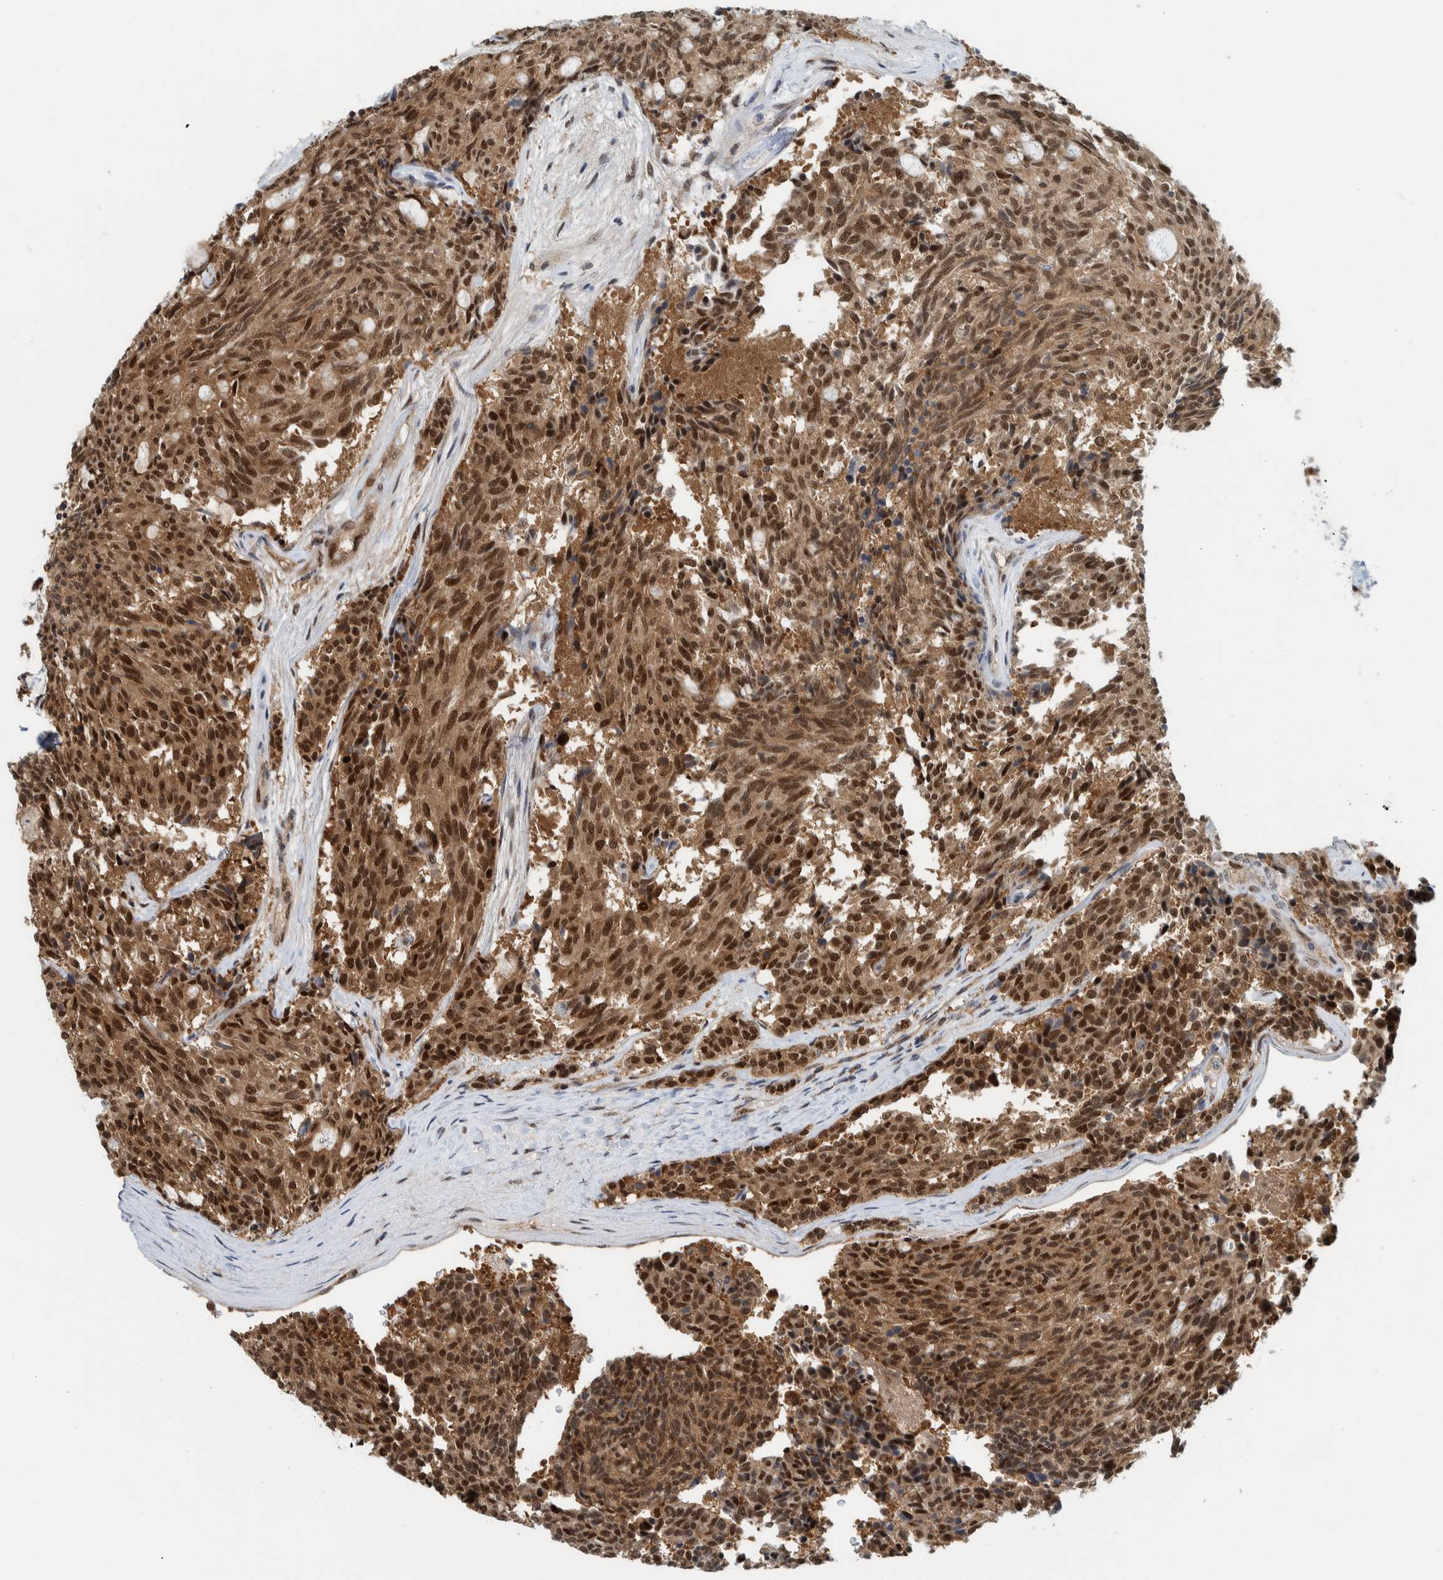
{"staining": {"intensity": "strong", "quantity": ">75%", "location": "cytoplasmic/membranous,nuclear"}, "tissue": "carcinoid", "cell_type": "Tumor cells", "image_type": "cancer", "snomed": [{"axis": "morphology", "description": "Carcinoid, malignant, NOS"}, {"axis": "topography", "description": "Pancreas"}], "caption": "Malignant carcinoid was stained to show a protein in brown. There is high levels of strong cytoplasmic/membranous and nuclear staining in about >75% of tumor cells.", "gene": "COPS3", "patient": {"sex": "female", "age": 54}}